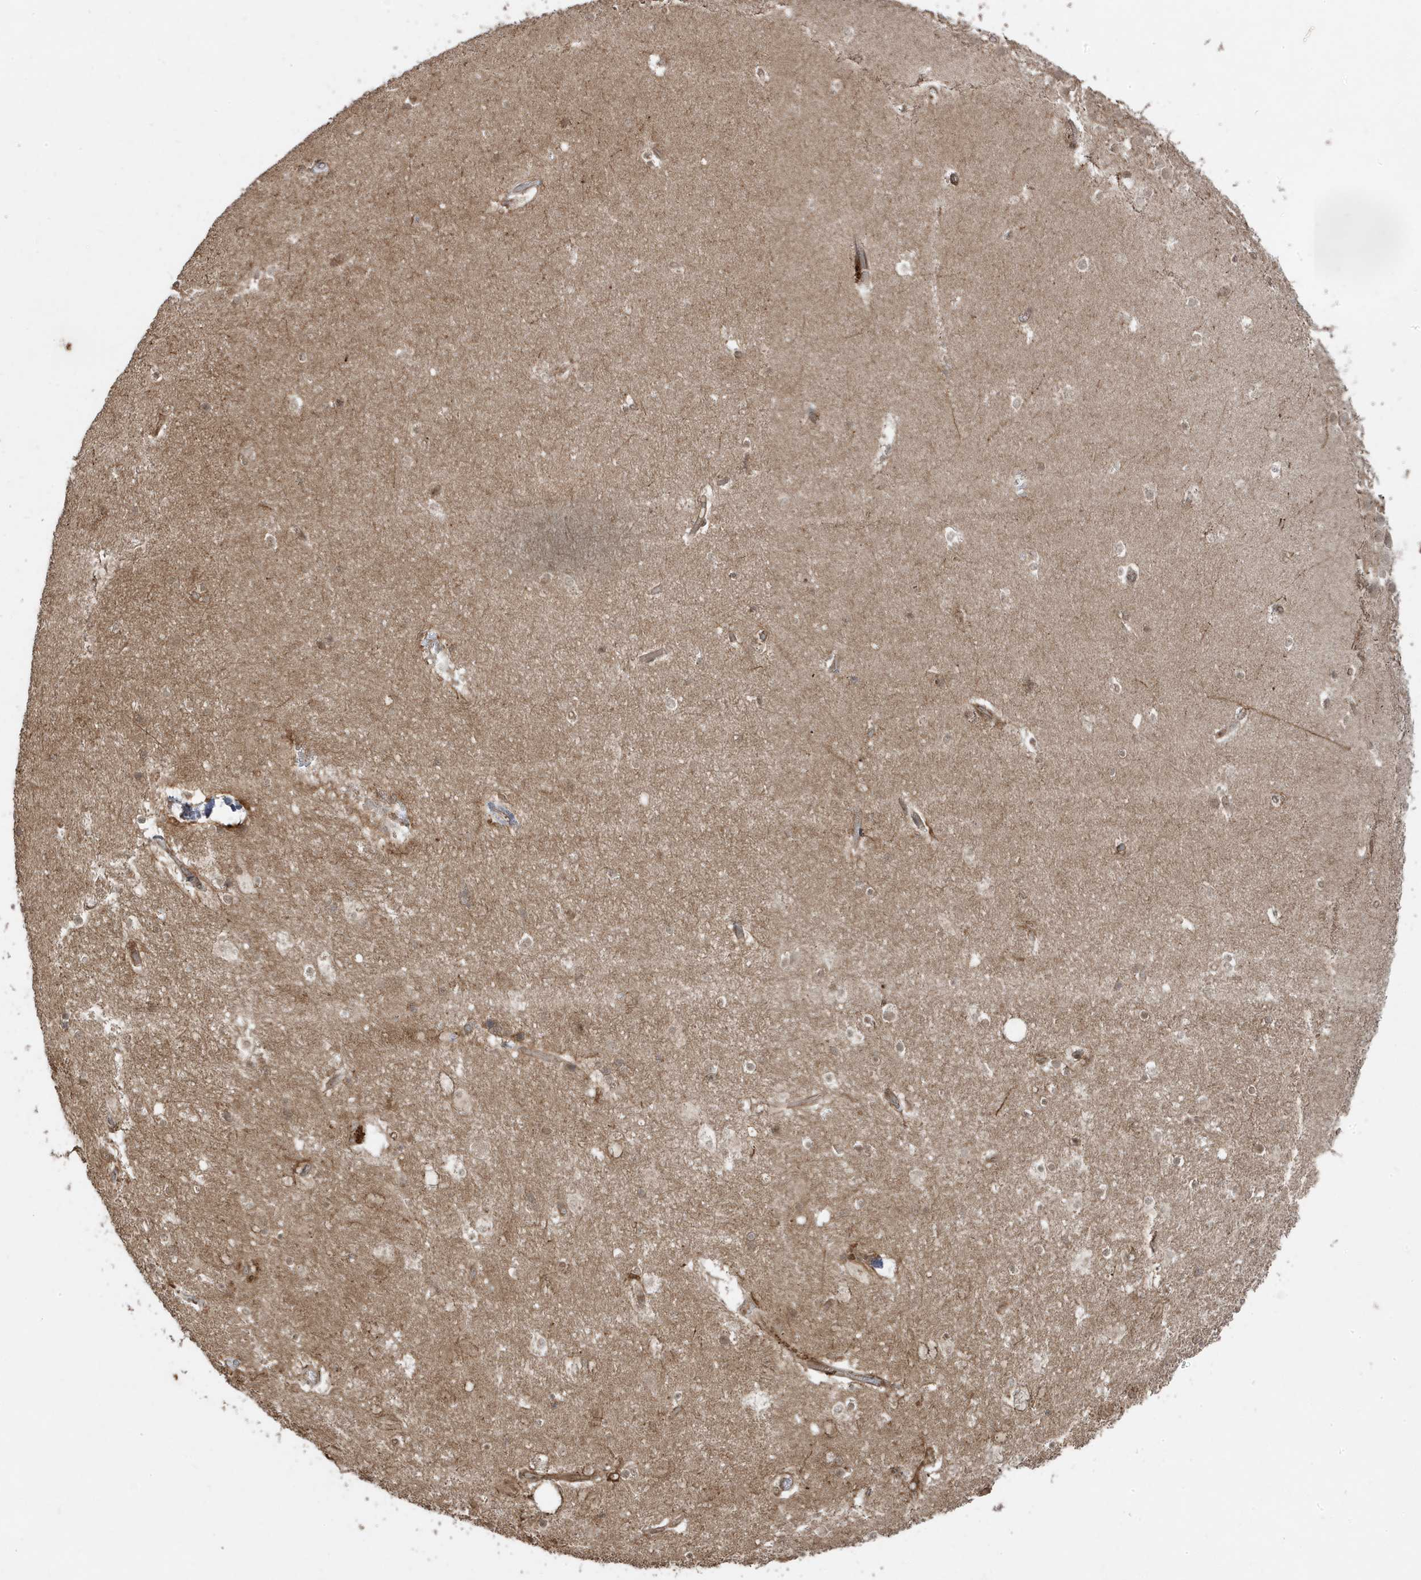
{"staining": {"intensity": "moderate", "quantity": "<25%", "location": "cytoplasmic/membranous"}, "tissue": "hippocampus", "cell_type": "Glial cells", "image_type": "normal", "snomed": [{"axis": "morphology", "description": "Normal tissue, NOS"}, {"axis": "topography", "description": "Hippocampus"}], "caption": "Protein staining of unremarkable hippocampus displays moderate cytoplasmic/membranous positivity in approximately <25% of glial cells. Using DAB (3,3'-diaminobenzidine) (brown) and hematoxylin (blue) stains, captured at high magnification using brightfield microscopy.", "gene": "ASAP1", "patient": {"sex": "female", "age": 52}}